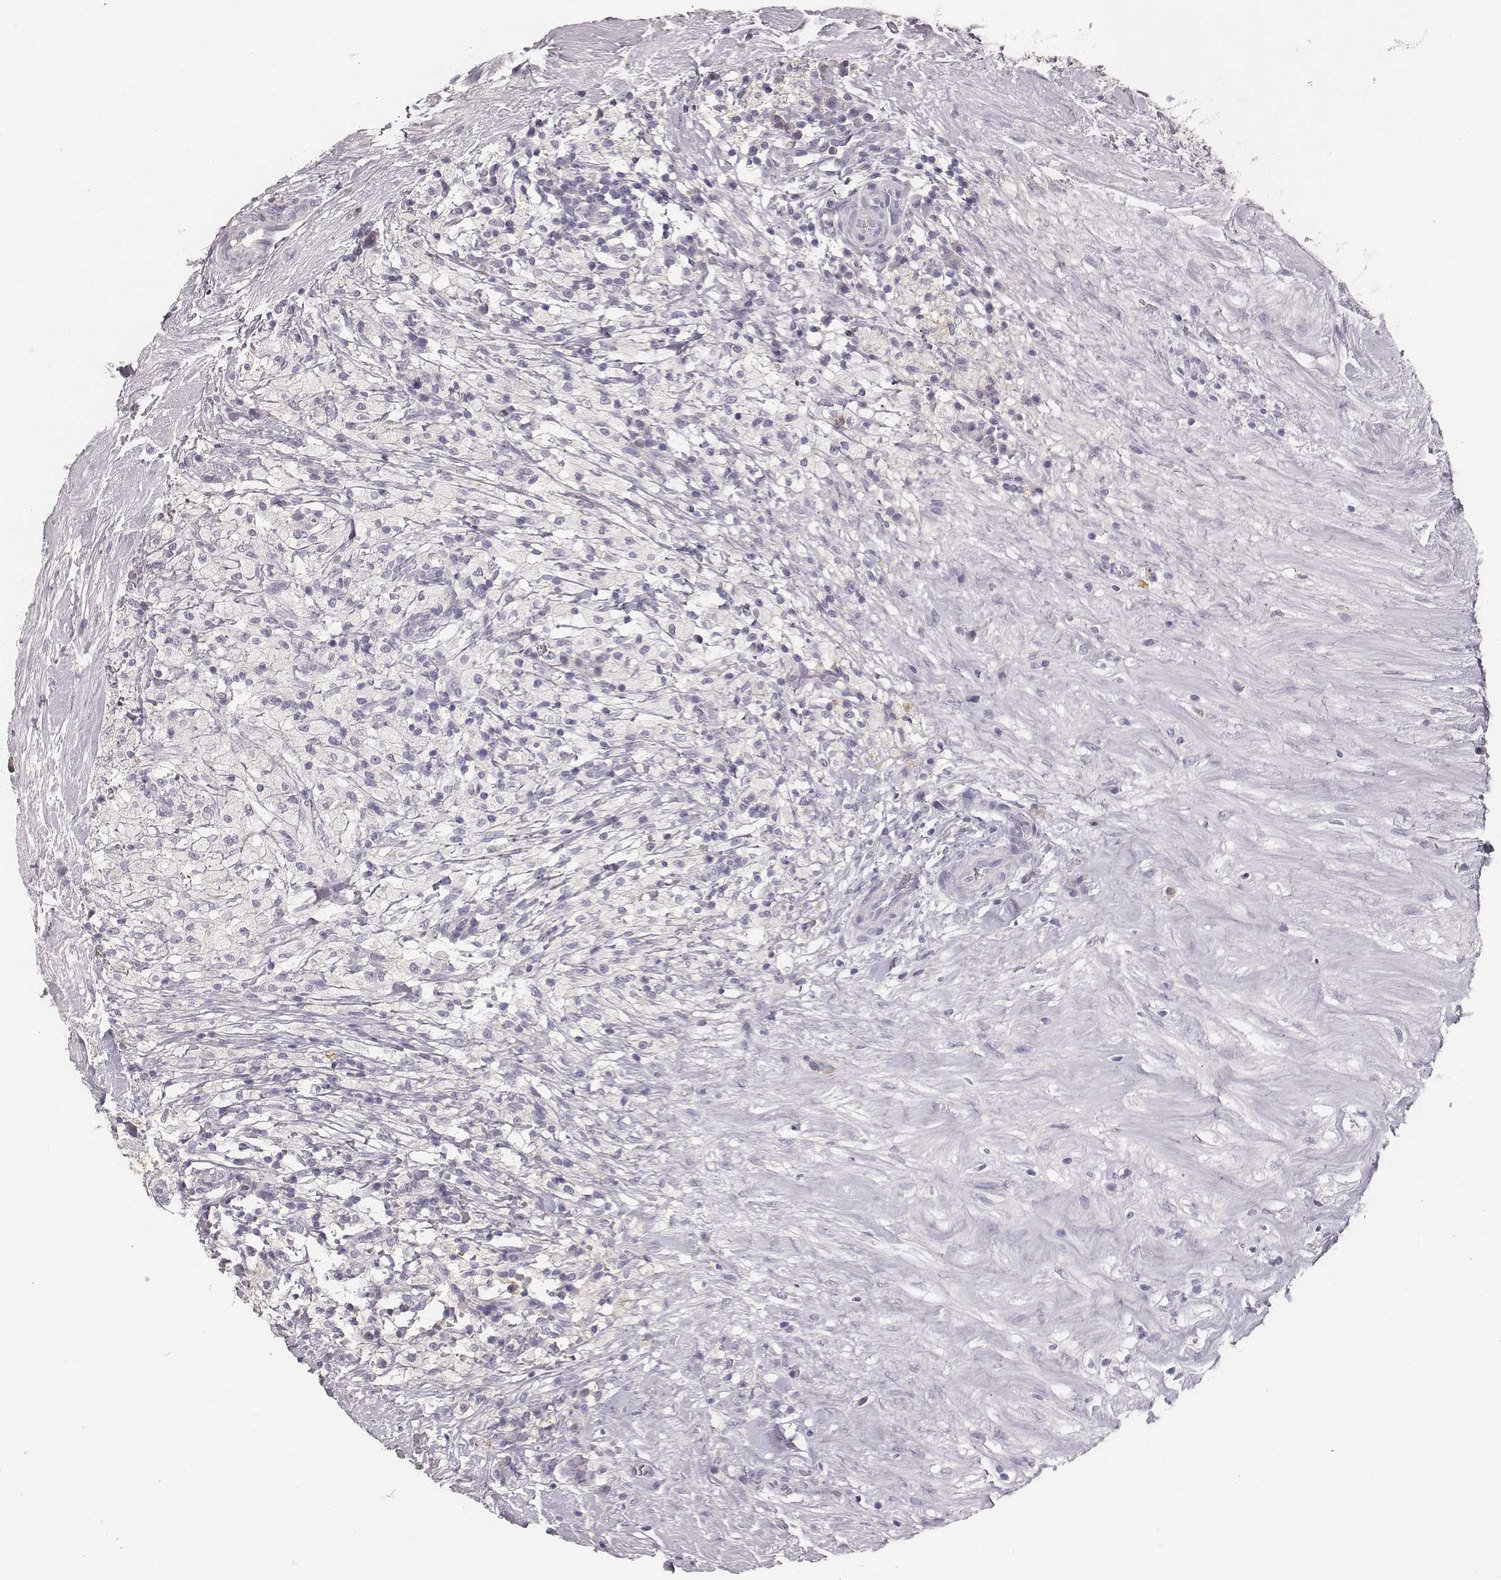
{"staining": {"intensity": "negative", "quantity": "none", "location": "none"}, "tissue": "testis cancer", "cell_type": "Tumor cells", "image_type": "cancer", "snomed": [{"axis": "morphology", "description": "Necrosis, NOS"}, {"axis": "morphology", "description": "Carcinoma, Embryonal, NOS"}, {"axis": "topography", "description": "Testis"}], "caption": "Immunohistochemical staining of human embryonal carcinoma (testis) shows no significant positivity in tumor cells.", "gene": "MYH6", "patient": {"sex": "male", "age": 19}}